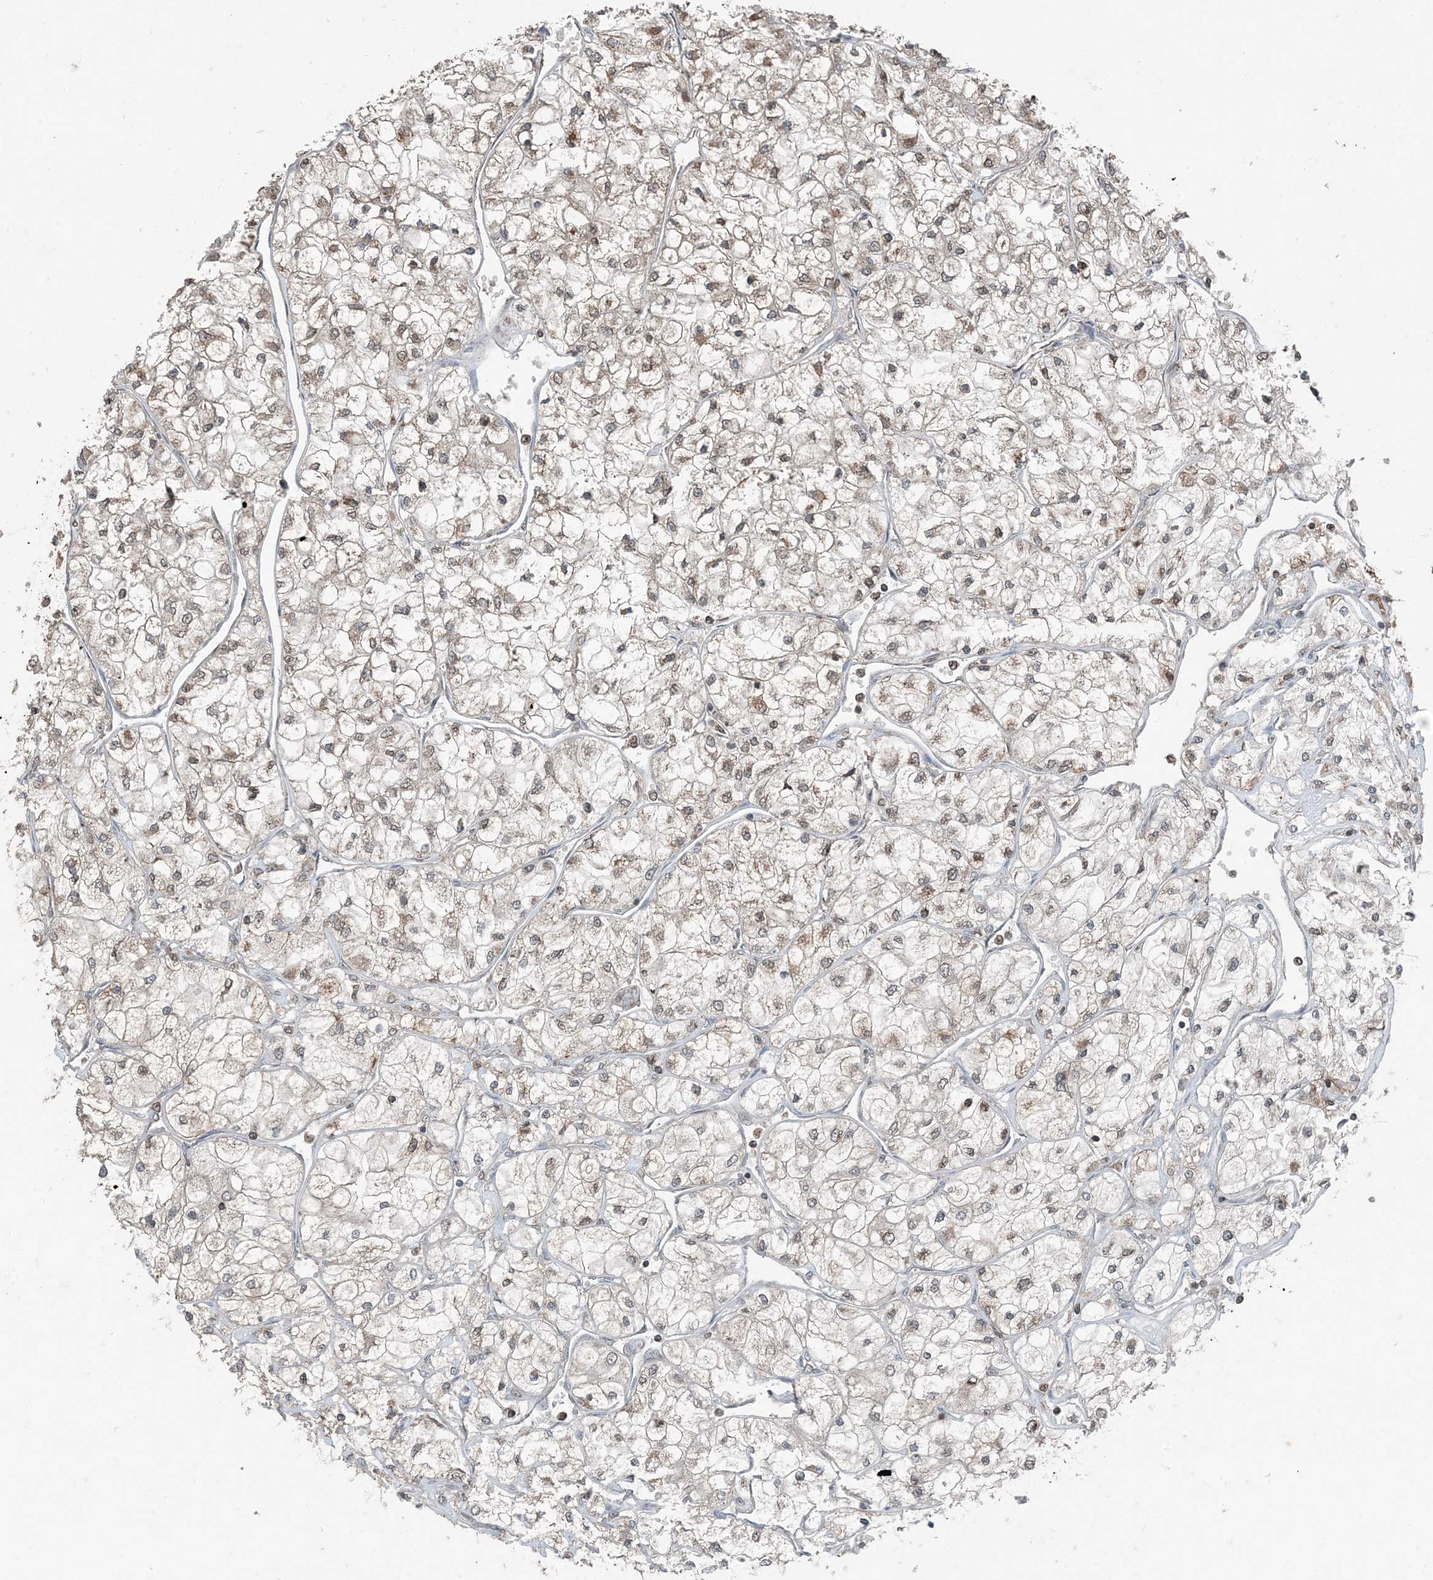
{"staining": {"intensity": "weak", "quantity": ">75%", "location": "cytoplasmic/membranous,nuclear"}, "tissue": "renal cancer", "cell_type": "Tumor cells", "image_type": "cancer", "snomed": [{"axis": "morphology", "description": "Adenocarcinoma, NOS"}, {"axis": "topography", "description": "Kidney"}], "caption": "A brown stain highlights weak cytoplasmic/membranous and nuclear staining of a protein in adenocarcinoma (renal) tumor cells.", "gene": "GNL1", "patient": {"sex": "male", "age": 80}}